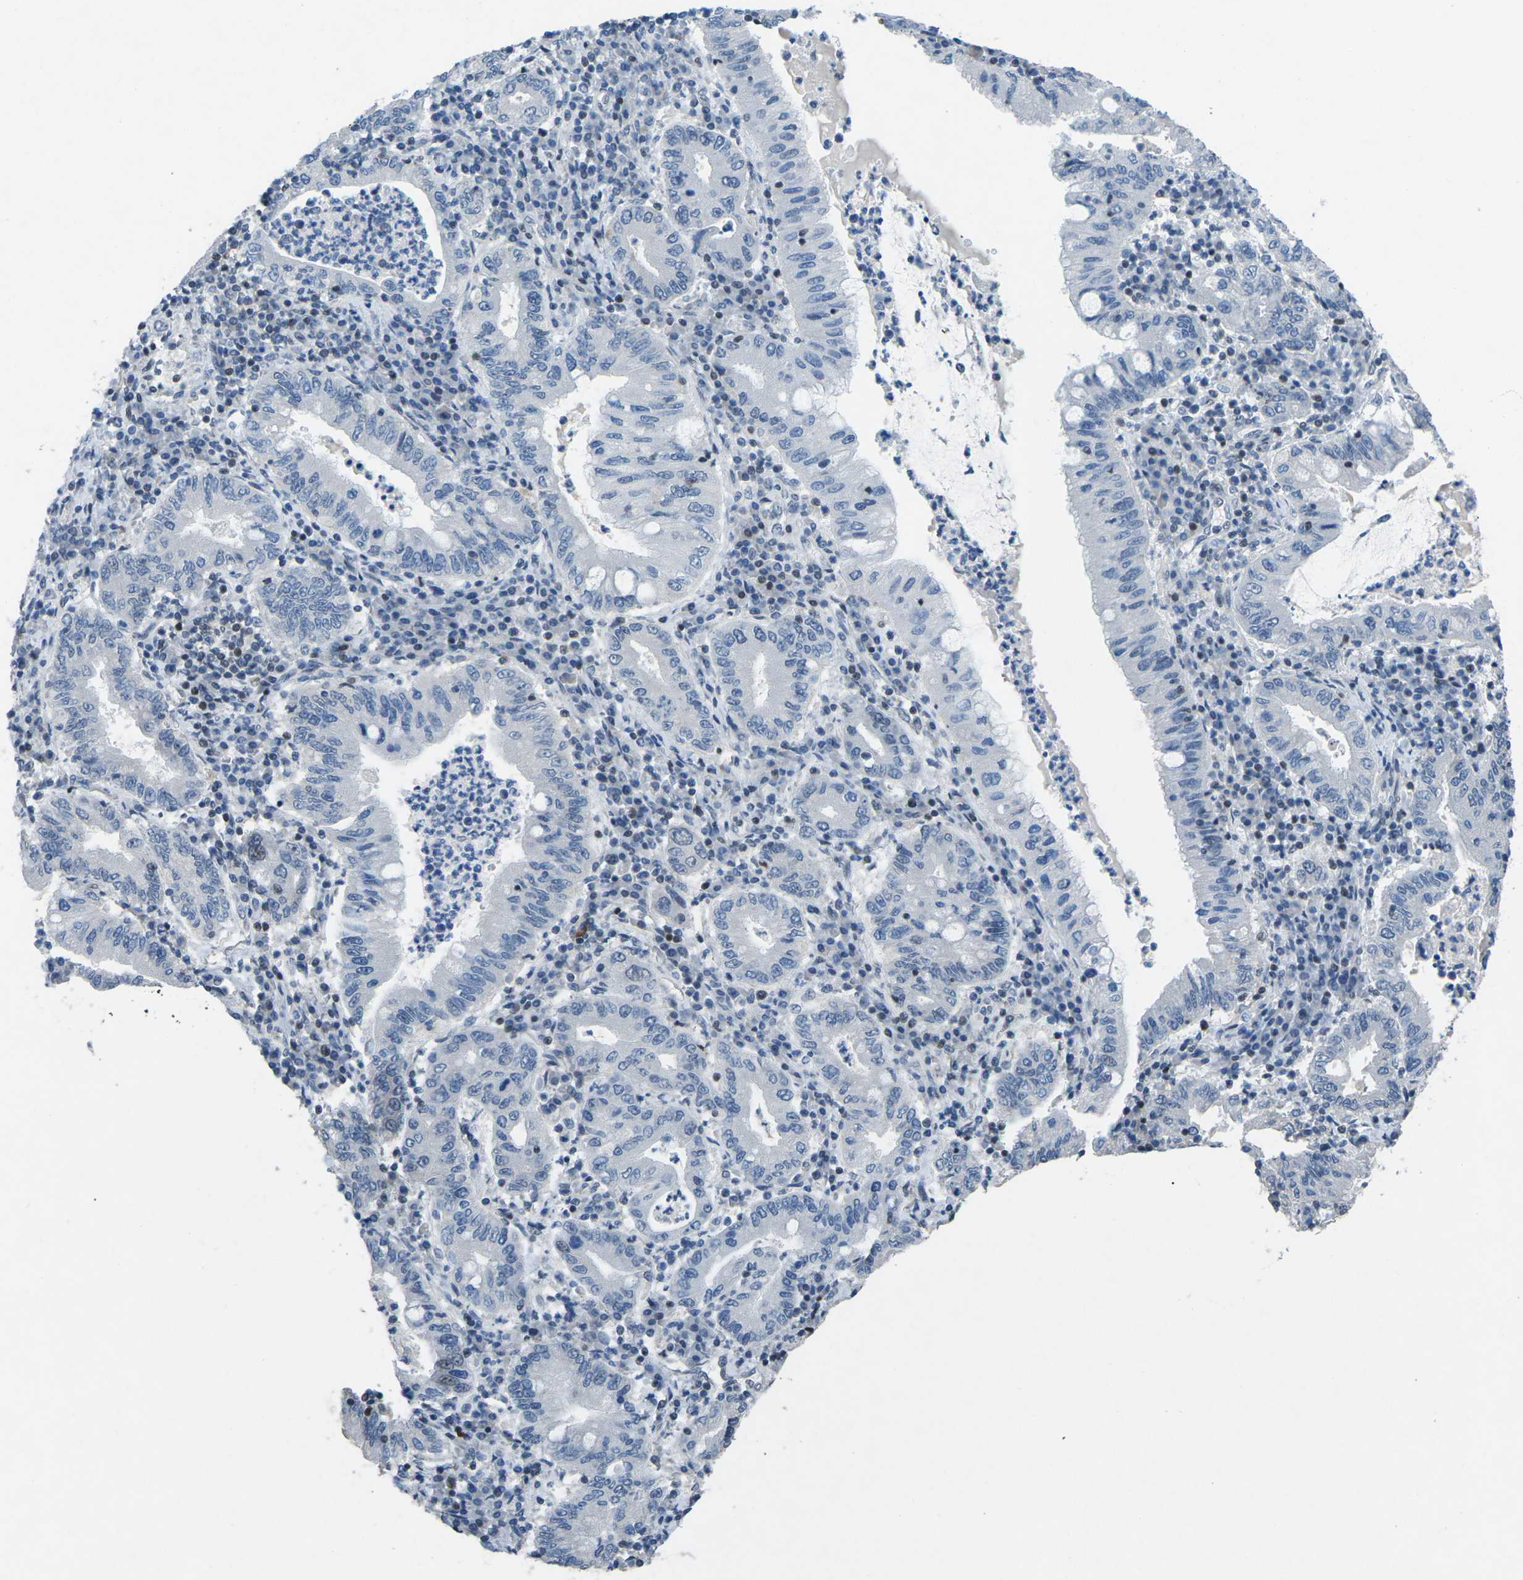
{"staining": {"intensity": "negative", "quantity": "none", "location": "none"}, "tissue": "stomach cancer", "cell_type": "Tumor cells", "image_type": "cancer", "snomed": [{"axis": "morphology", "description": "Normal tissue, NOS"}, {"axis": "morphology", "description": "Adenocarcinoma, NOS"}, {"axis": "topography", "description": "Esophagus"}, {"axis": "topography", "description": "Stomach, upper"}, {"axis": "topography", "description": "Peripheral nerve tissue"}], "caption": "There is no significant positivity in tumor cells of adenocarcinoma (stomach).", "gene": "MBNL1", "patient": {"sex": "male", "age": 62}}